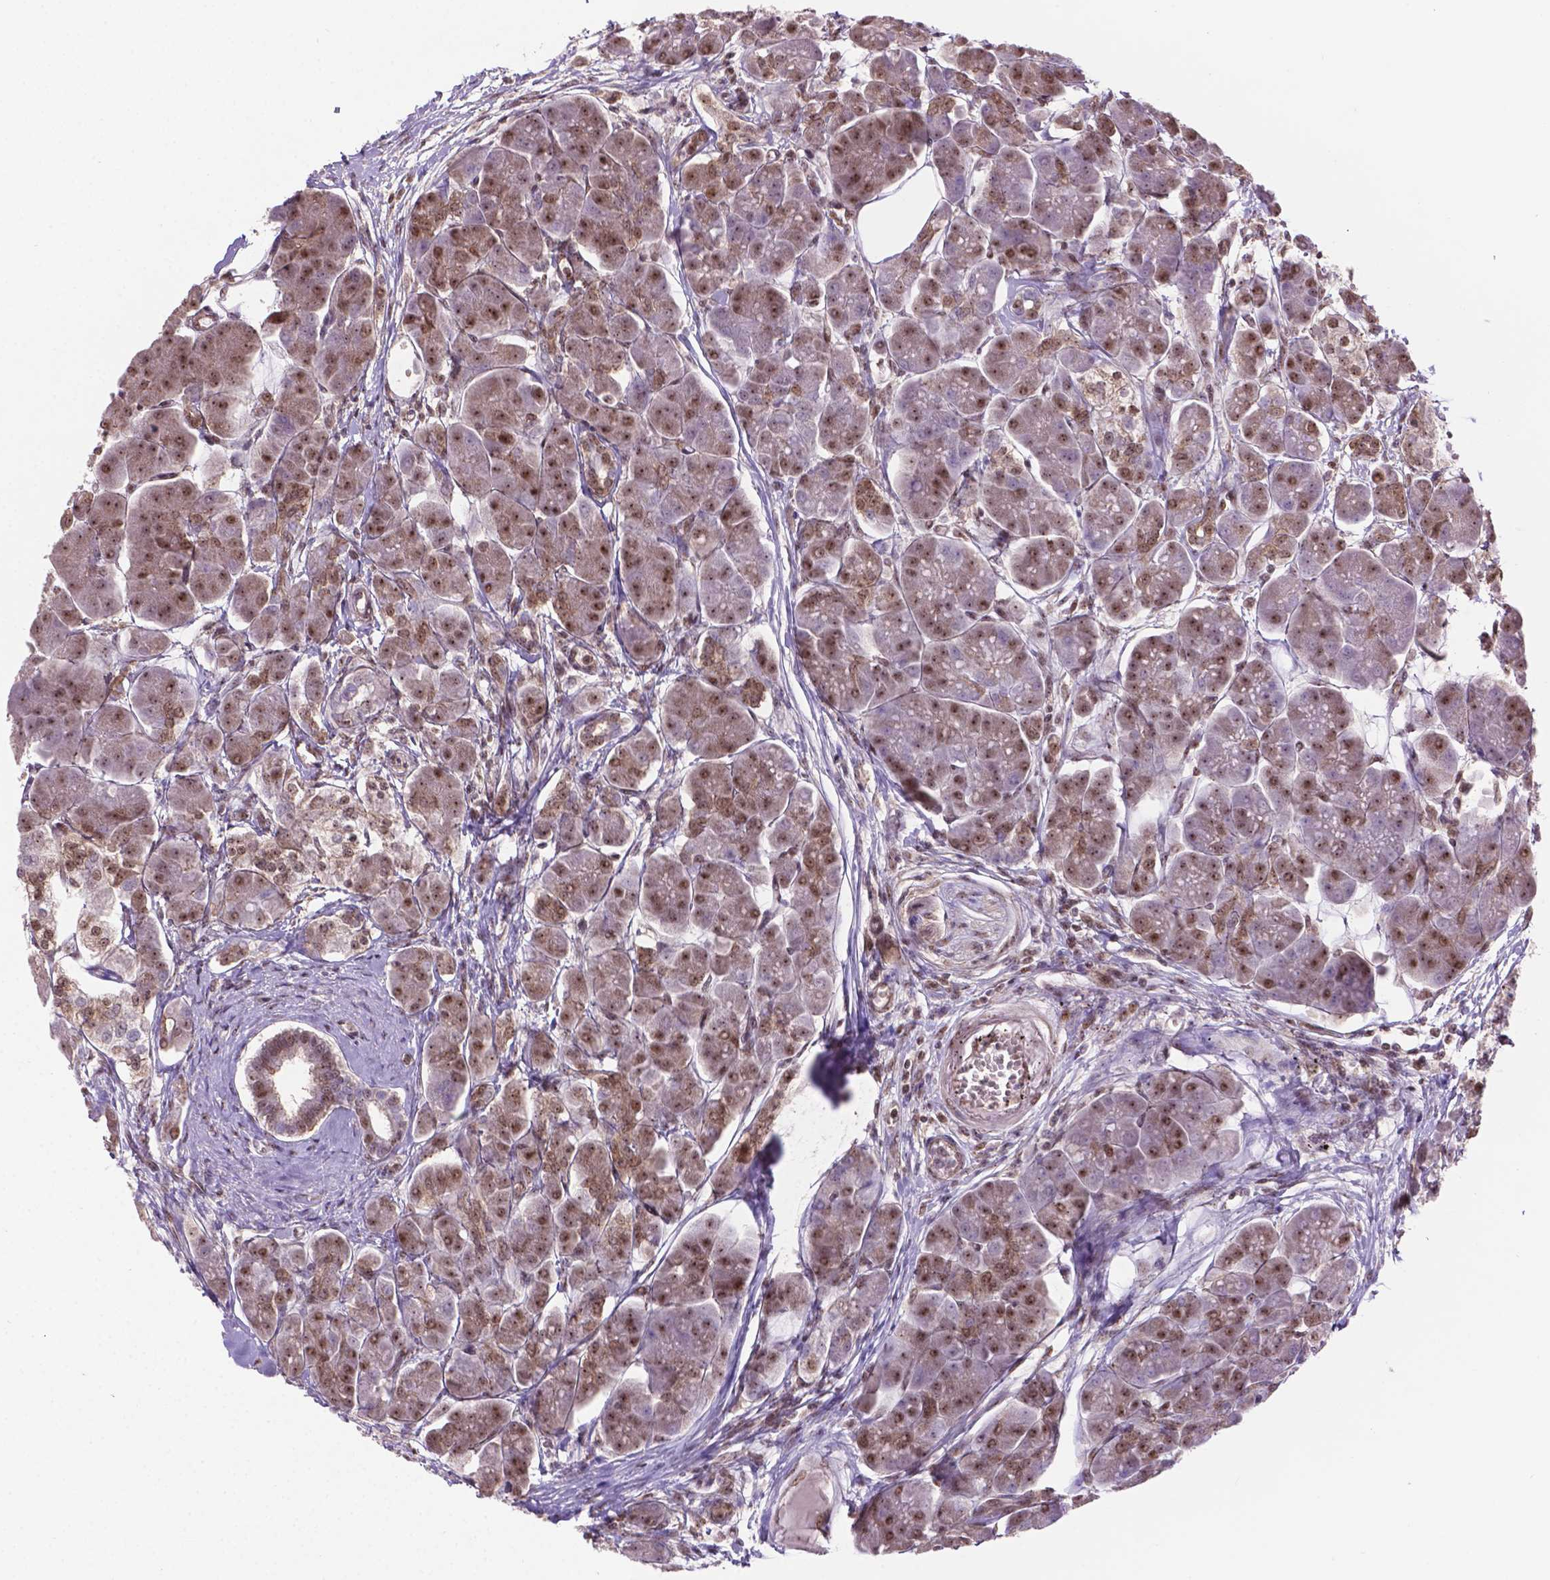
{"staining": {"intensity": "moderate", "quantity": ">75%", "location": "cytoplasmic/membranous,nuclear"}, "tissue": "pancreas", "cell_type": "Exocrine glandular cells", "image_type": "normal", "snomed": [{"axis": "morphology", "description": "Normal tissue, NOS"}, {"axis": "topography", "description": "Adipose tissue"}, {"axis": "topography", "description": "Pancreas"}, {"axis": "topography", "description": "Peripheral nerve tissue"}], "caption": "Pancreas stained with DAB IHC reveals medium levels of moderate cytoplasmic/membranous,nuclear staining in approximately >75% of exocrine glandular cells.", "gene": "CSNK2A1", "patient": {"sex": "female", "age": 58}}